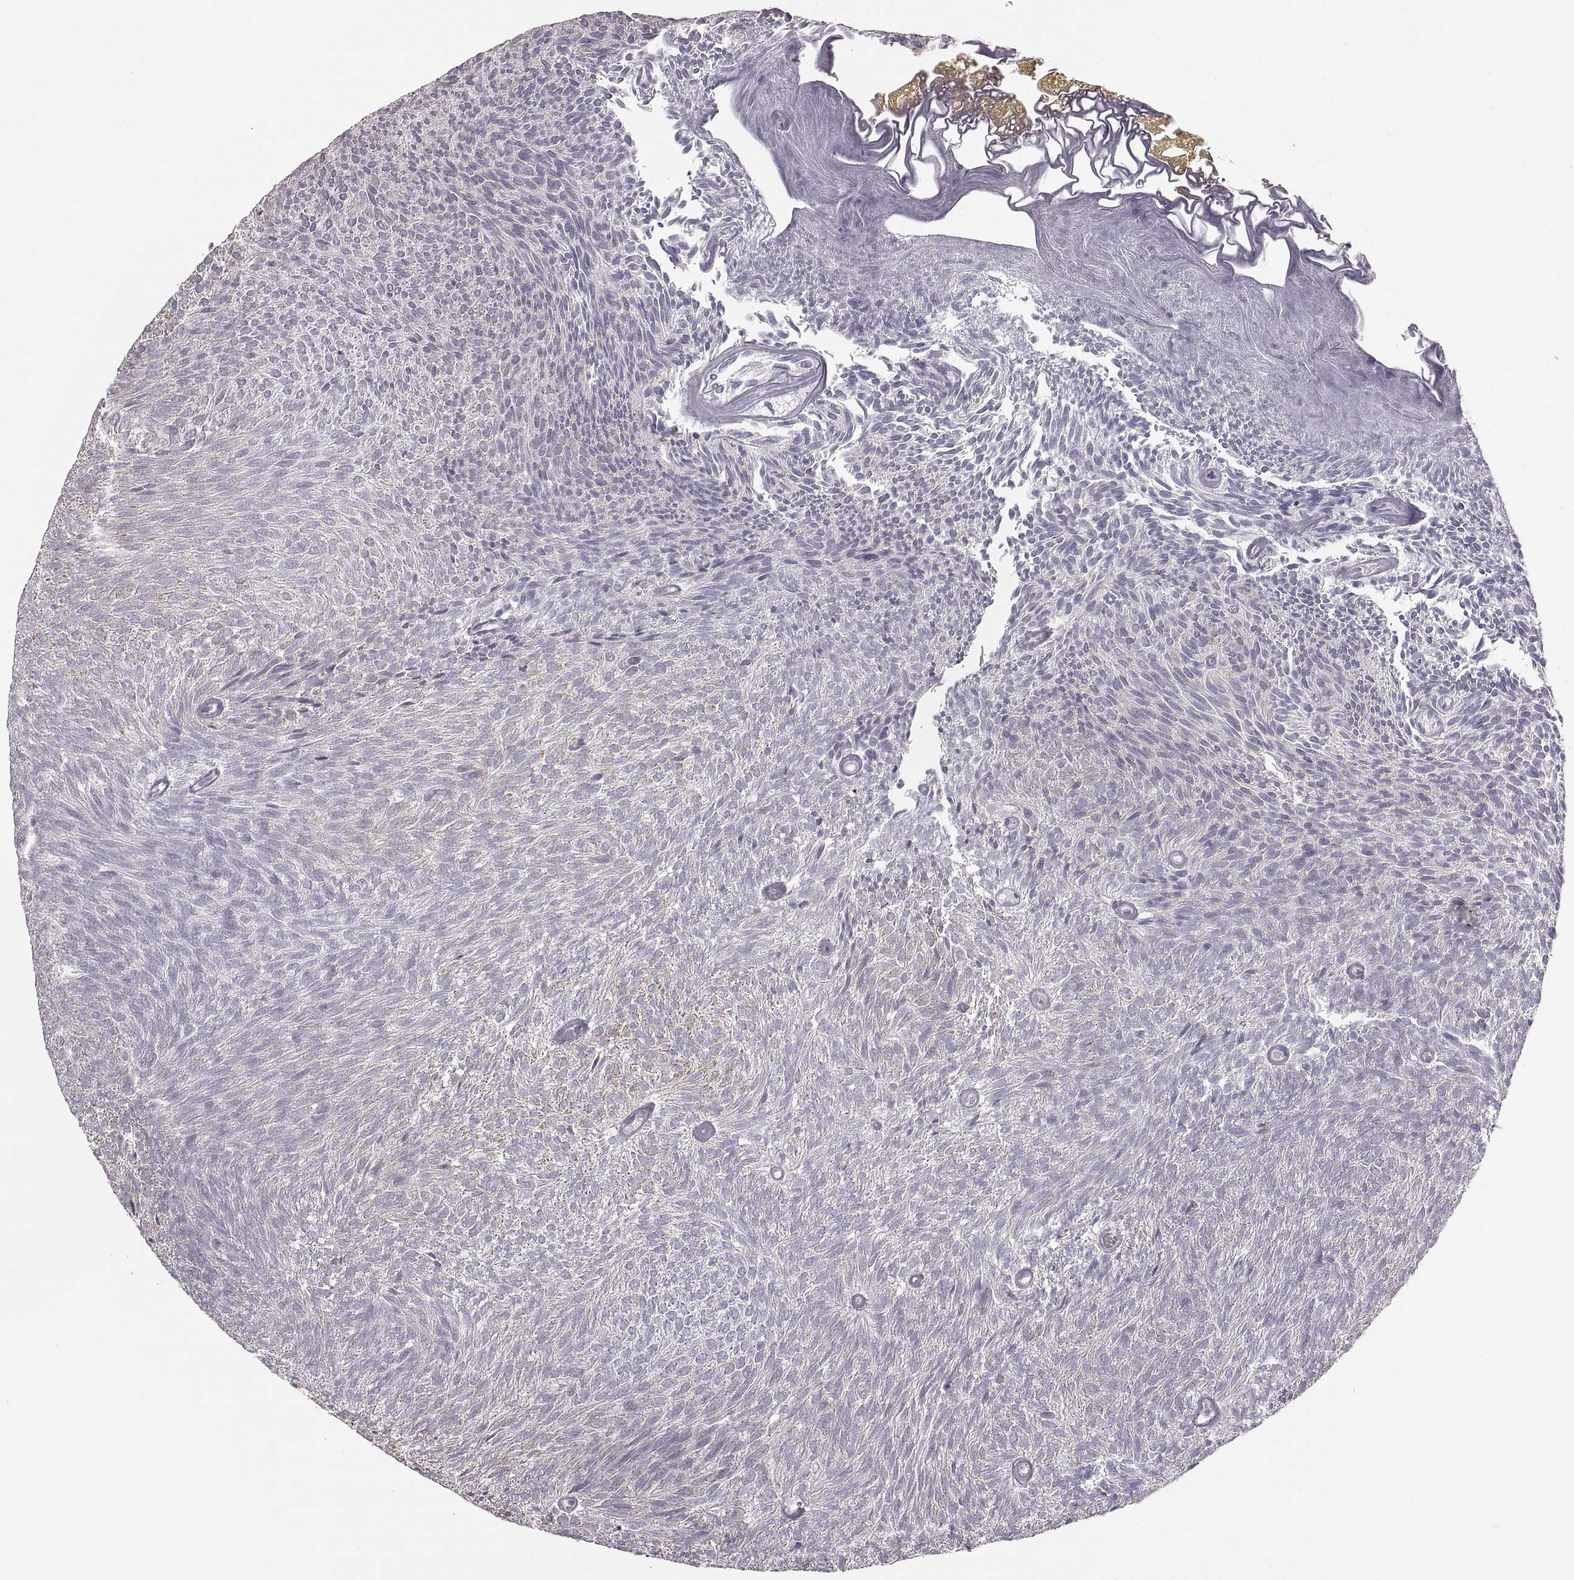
{"staining": {"intensity": "negative", "quantity": "none", "location": "none"}, "tissue": "urothelial cancer", "cell_type": "Tumor cells", "image_type": "cancer", "snomed": [{"axis": "morphology", "description": "Urothelial carcinoma, Low grade"}, {"axis": "topography", "description": "Urinary bladder"}], "caption": "High magnification brightfield microscopy of low-grade urothelial carcinoma stained with DAB (3,3'-diaminobenzidine) (brown) and counterstained with hematoxylin (blue): tumor cells show no significant positivity.", "gene": "RDH13", "patient": {"sex": "male", "age": 77}}